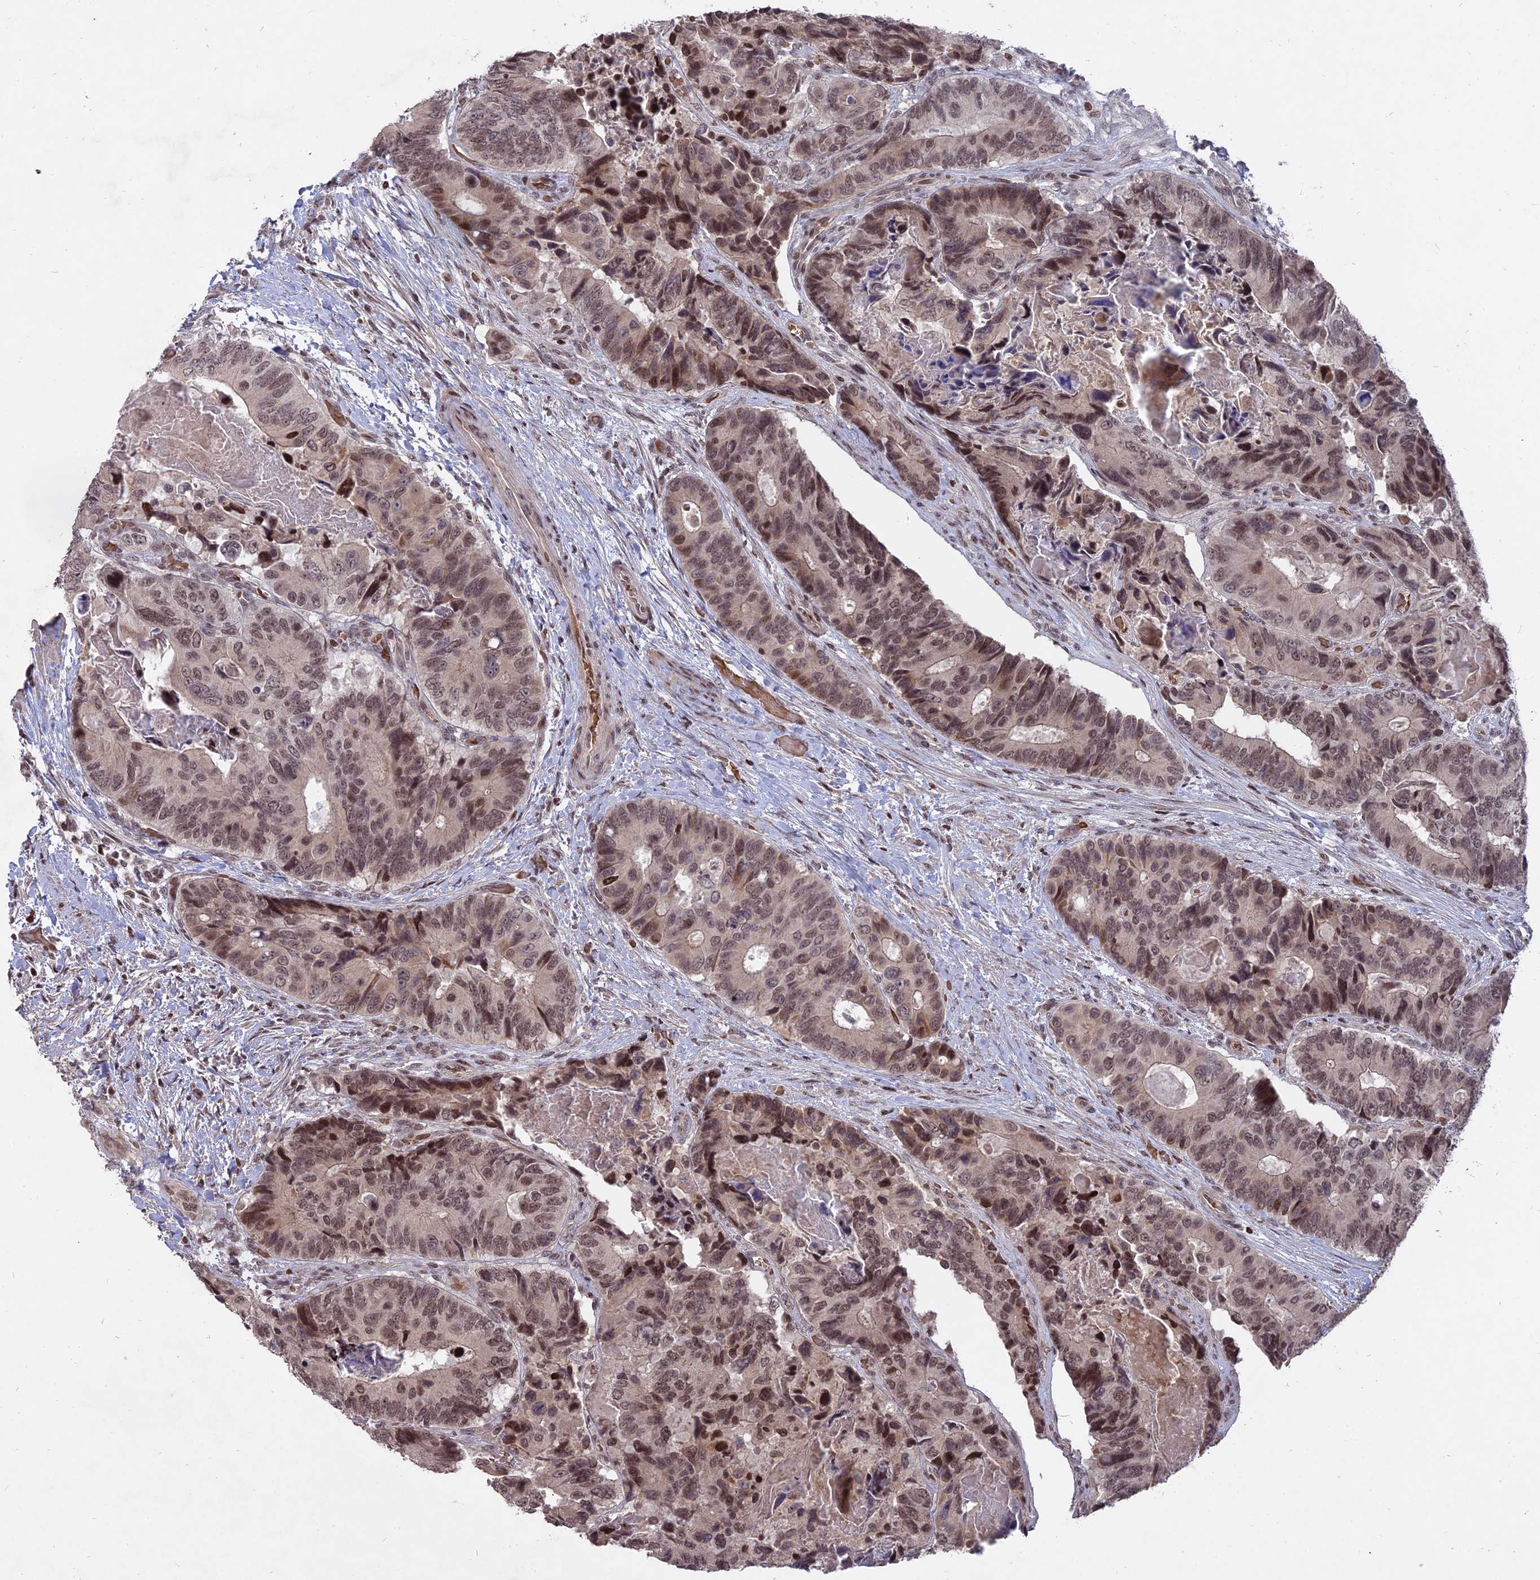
{"staining": {"intensity": "moderate", "quantity": ">75%", "location": "nuclear"}, "tissue": "colorectal cancer", "cell_type": "Tumor cells", "image_type": "cancer", "snomed": [{"axis": "morphology", "description": "Adenocarcinoma, NOS"}, {"axis": "topography", "description": "Colon"}], "caption": "Colorectal cancer was stained to show a protein in brown. There is medium levels of moderate nuclear positivity in approximately >75% of tumor cells. (DAB = brown stain, brightfield microscopy at high magnification).", "gene": "NR1H3", "patient": {"sex": "male", "age": 84}}